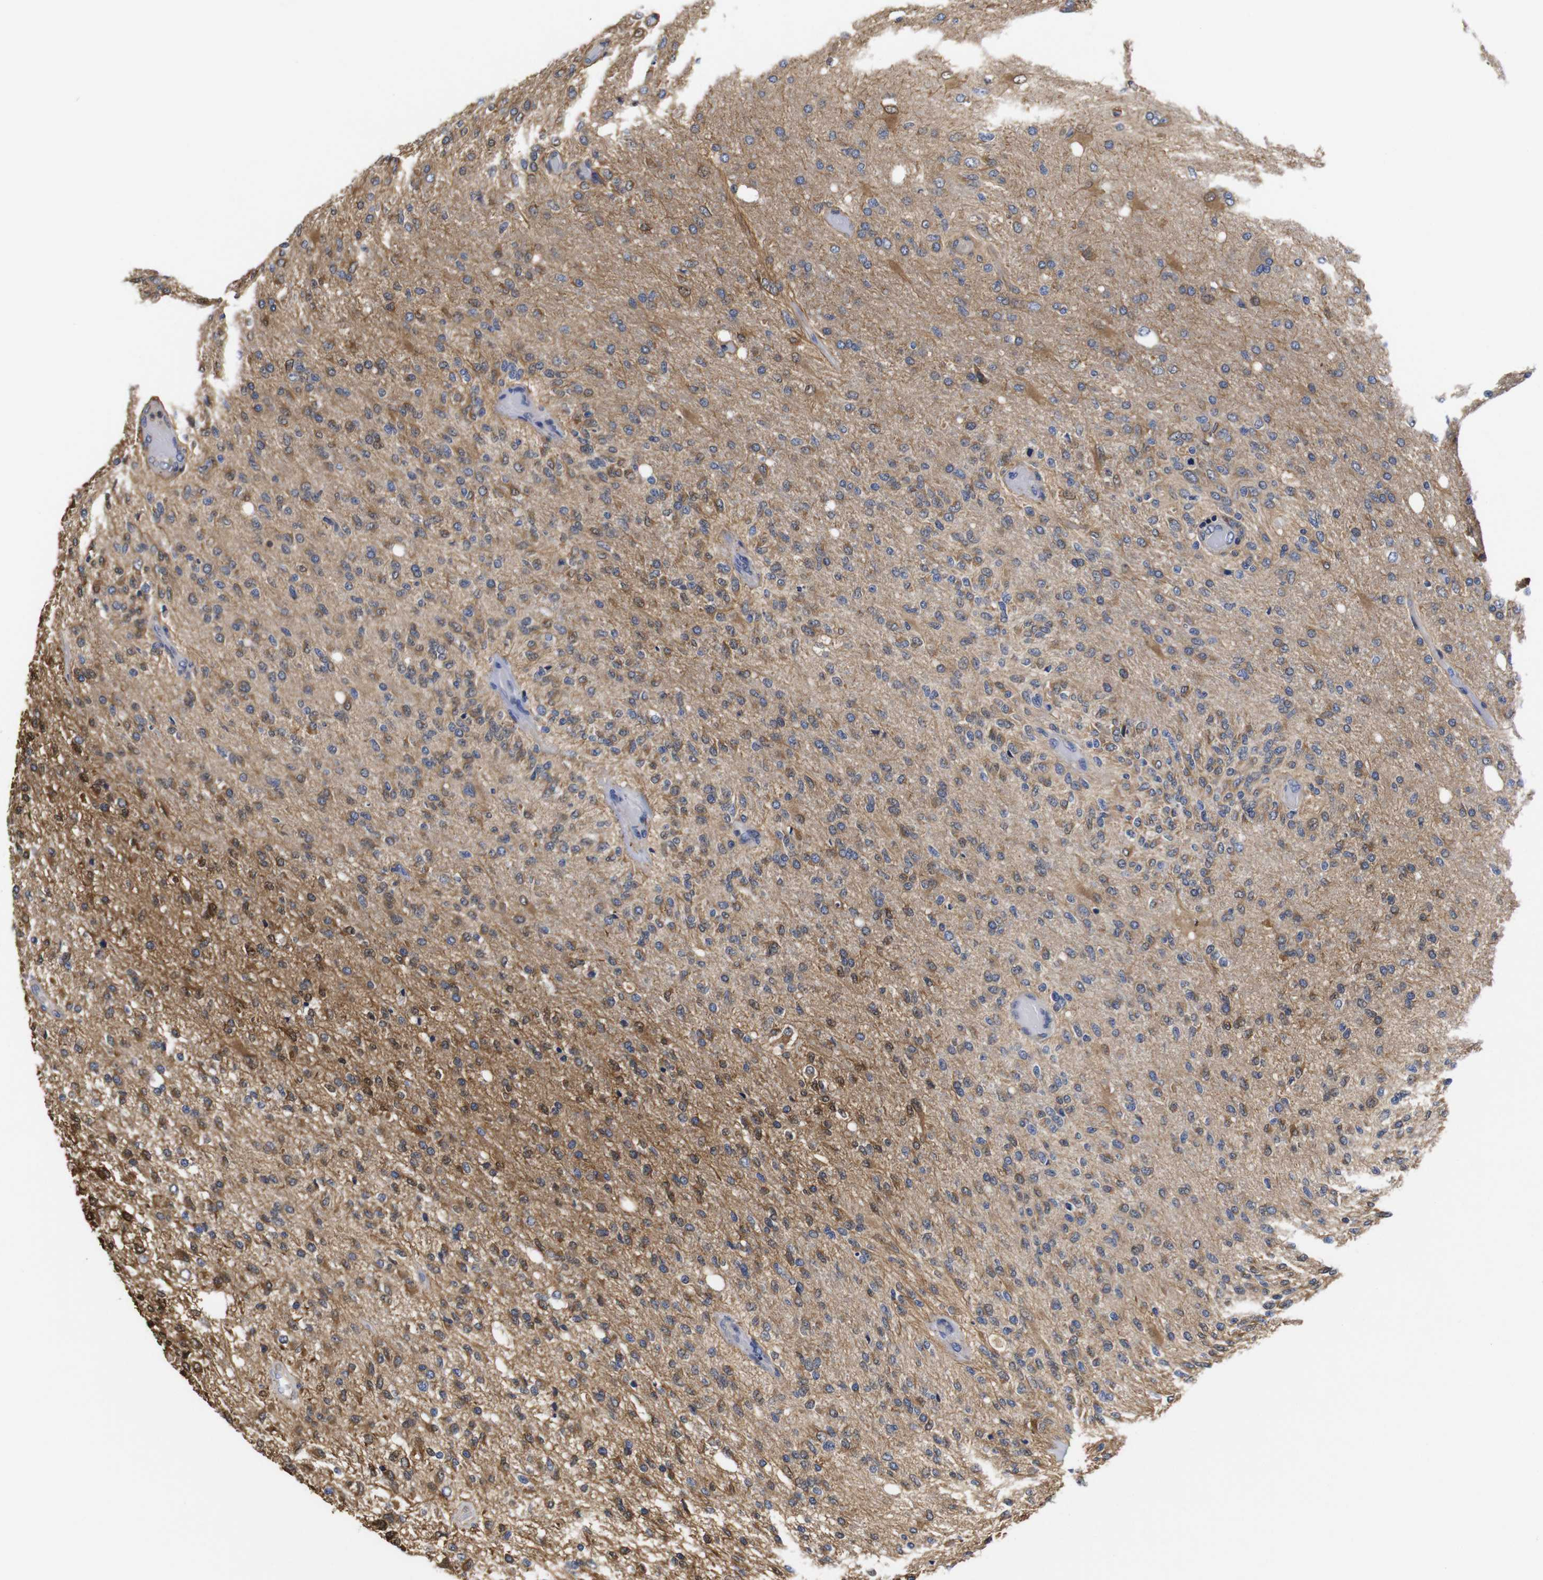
{"staining": {"intensity": "moderate", "quantity": ">75%", "location": "cytoplasmic/membranous"}, "tissue": "glioma", "cell_type": "Tumor cells", "image_type": "cancer", "snomed": [{"axis": "morphology", "description": "Normal tissue, NOS"}, {"axis": "morphology", "description": "Glioma, malignant, High grade"}, {"axis": "topography", "description": "Cerebral cortex"}], "caption": "An immunohistochemistry (IHC) image of tumor tissue is shown. Protein staining in brown shows moderate cytoplasmic/membranous positivity in malignant high-grade glioma within tumor cells.", "gene": "LRRCC1", "patient": {"sex": "male", "age": 77}}